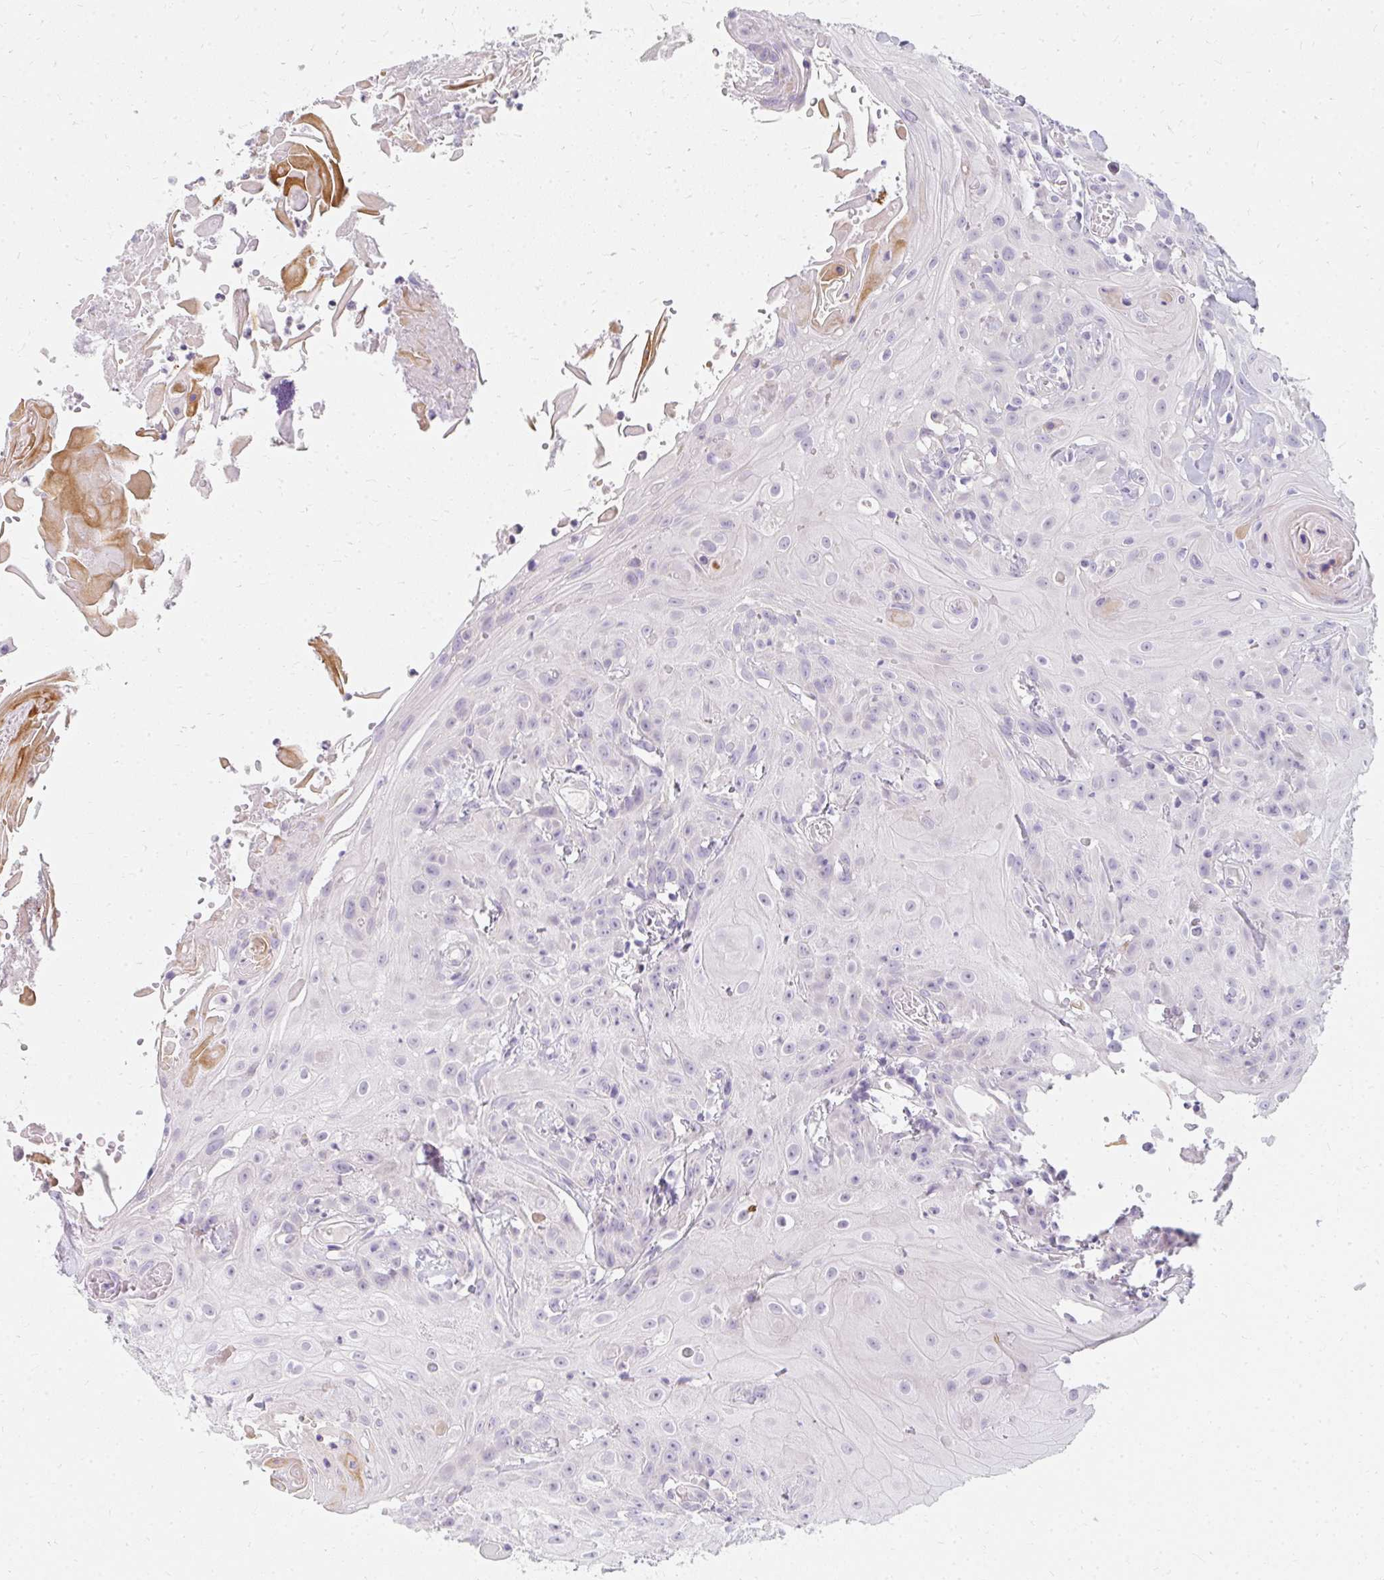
{"staining": {"intensity": "negative", "quantity": "none", "location": "none"}, "tissue": "head and neck cancer", "cell_type": "Tumor cells", "image_type": "cancer", "snomed": [{"axis": "morphology", "description": "Squamous cell carcinoma, NOS"}, {"axis": "topography", "description": "Skin"}, {"axis": "topography", "description": "Head-Neck"}], "caption": "This is a histopathology image of IHC staining of head and neck squamous cell carcinoma, which shows no positivity in tumor cells. (Stains: DAB (3,3'-diaminobenzidine) immunohistochemistry (IHC) with hematoxylin counter stain, Microscopy: brightfield microscopy at high magnification).", "gene": "PPP1R3G", "patient": {"sex": "male", "age": 80}}